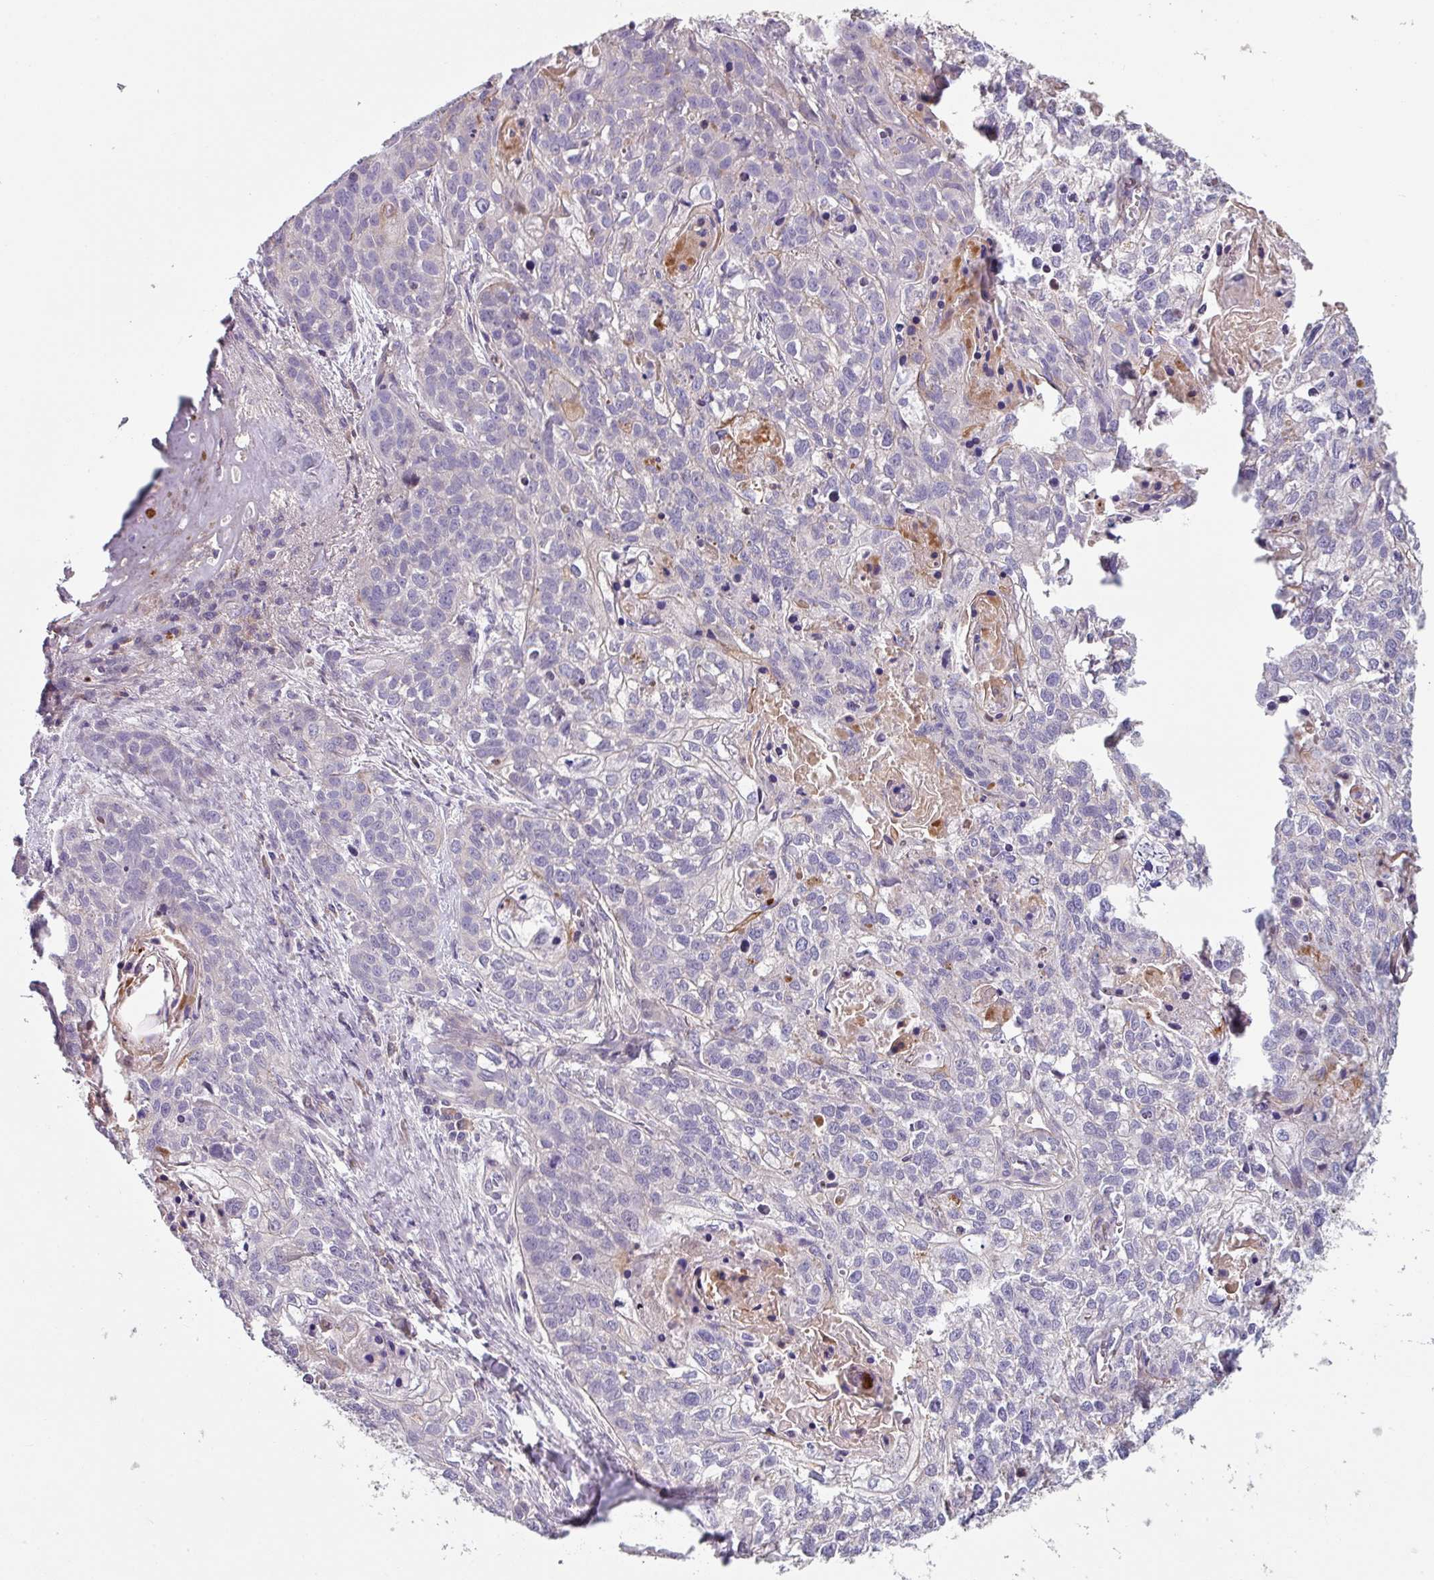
{"staining": {"intensity": "negative", "quantity": "none", "location": "none"}, "tissue": "lung cancer", "cell_type": "Tumor cells", "image_type": "cancer", "snomed": [{"axis": "morphology", "description": "Squamous cell carcinoma, NOS"}, {"axis": "topography", "description": "Lung"}], "caption": "A histopathology image of lung cancer (squamous cell carcinoma) stained for a protein displays no brown staining in tumor cells.", "gene": "TMEM132A", "patient": {"sex": "male", "age": 74}}